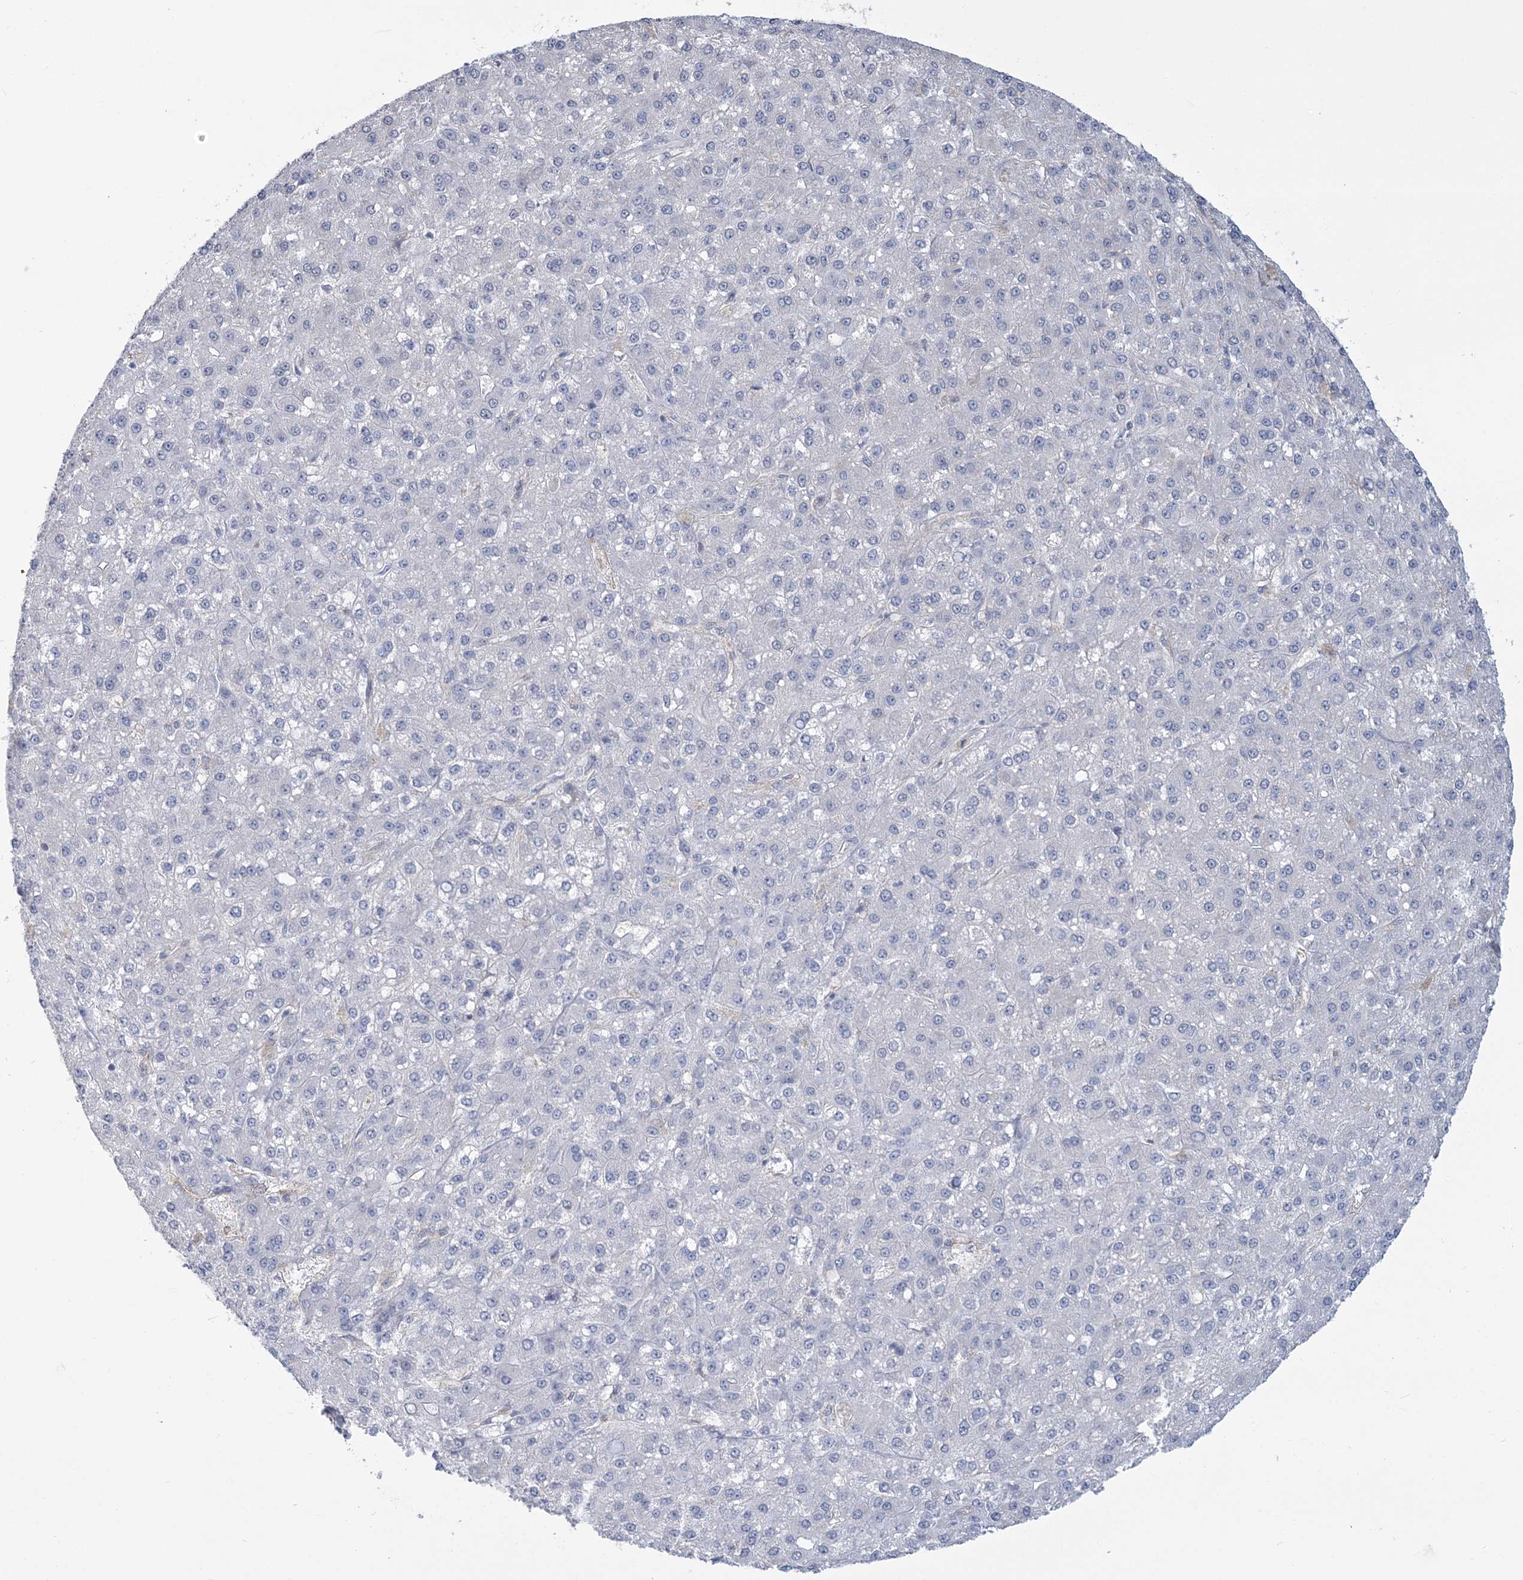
{"staining": {"intensity": "negative", "quantity": "none", "location": "none"}, "tissue": "liver cancer", "cell_type": "Tumor cells", "image_type": "cancer", "snomed": [{"axis": "morphology", "description": "Carcinoma, Hepatocellular, NOS"}, {"axis": "topography", "description": "Liver"}], "caption": "This is an IHC histopathology image of human hepatocellular carcinoma (liver). There is no expression in tumor cells.", "gene": "RAB11FIP5", "patient": {"sex": "male", "age": 67}}